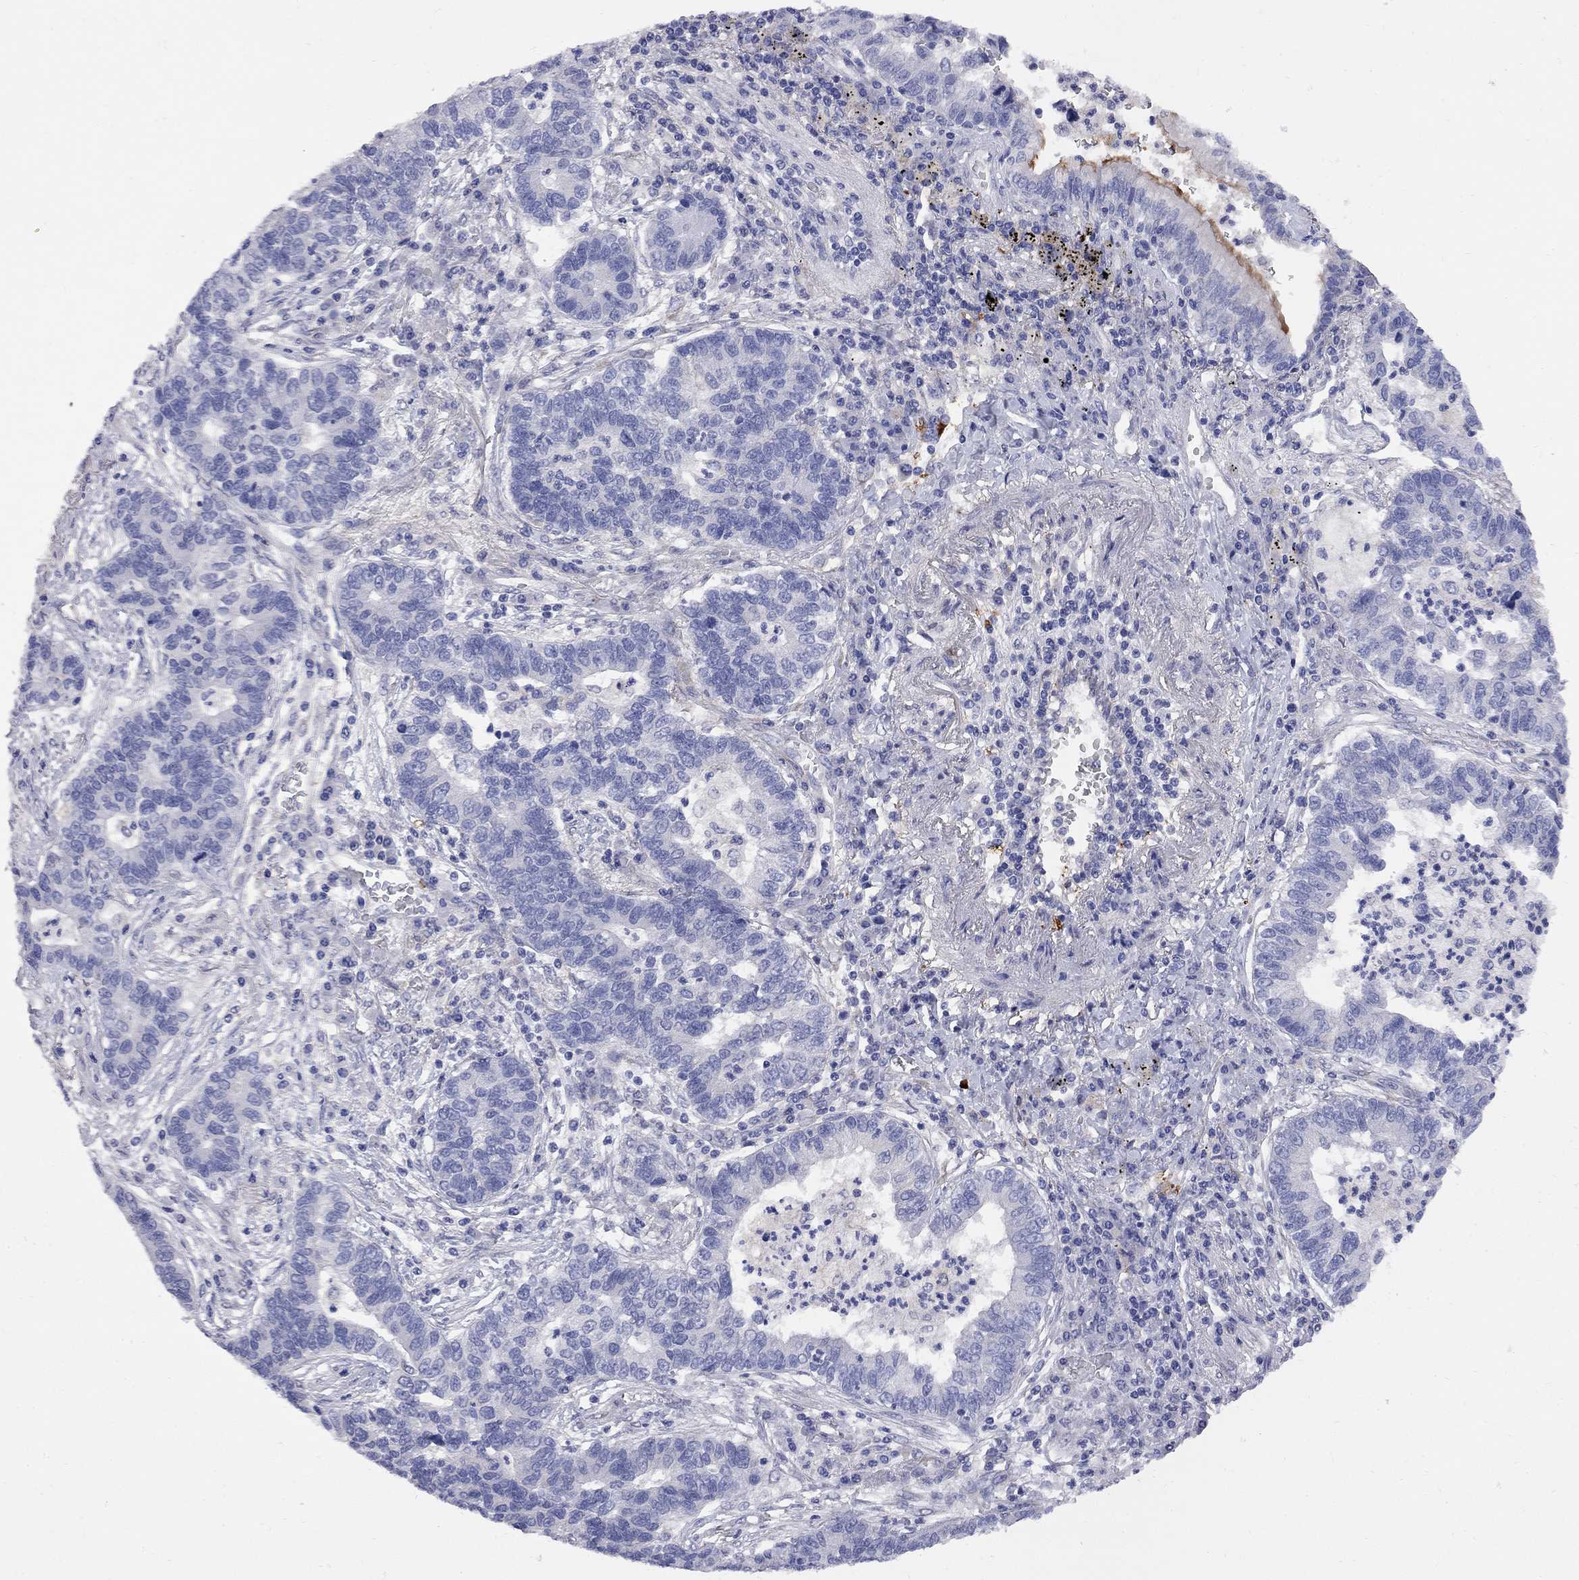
{"staining": {"intensity": "negative", "quantity": "none", "location": "none"}, "tissue": "lung cancer", "cell_type": "Tumor cells", "image_type": "cancer", "snomed": [{"axis": "morphology", "description": "Adenocarcinoma, NOS"}, {"axis": "topography", "description": "Lung"}], "caption": "Lung cancer was stained to show a protein in brown. There is no significant positivity in tumor cells.", "gene": "MTHFR", "patient": {"sex": "female", "age": 57}}